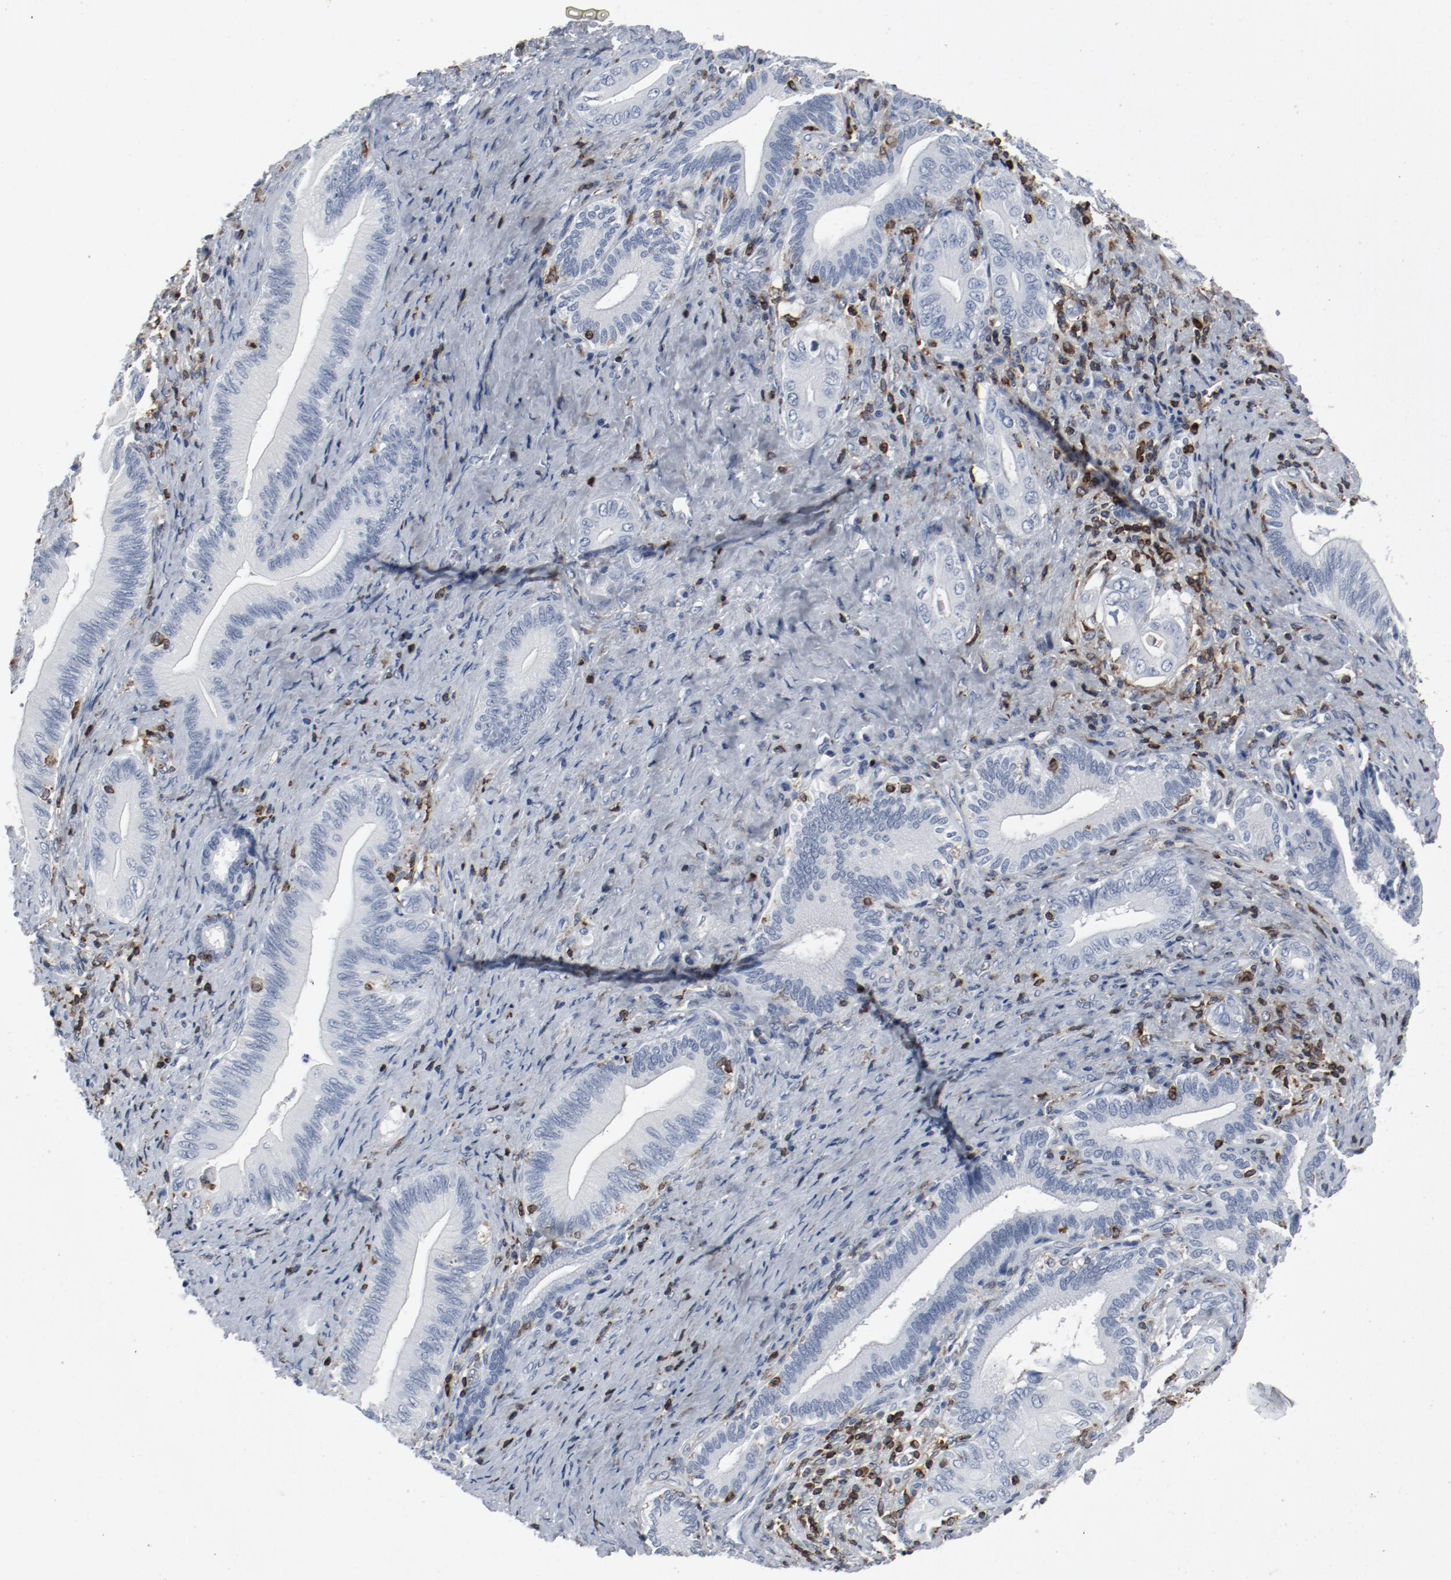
{"staining": {"intensity": "negative", "quantity": "none", "location": "none"}, "tissue": "liver cancer", "cell_type": "Tumor cells", "image_type": "cancer", "snomed": [{"axis": "morphology", "description": "Cholangiocarcinoma"}, {"axis": "topography", "description": "Liver"}], "caption": "A histopathology image of human liver cholangiocarcinoma is negative for staining in tumor cells.", "gene": "LCP2", "patient": {"sex": "male", "age": 58}}